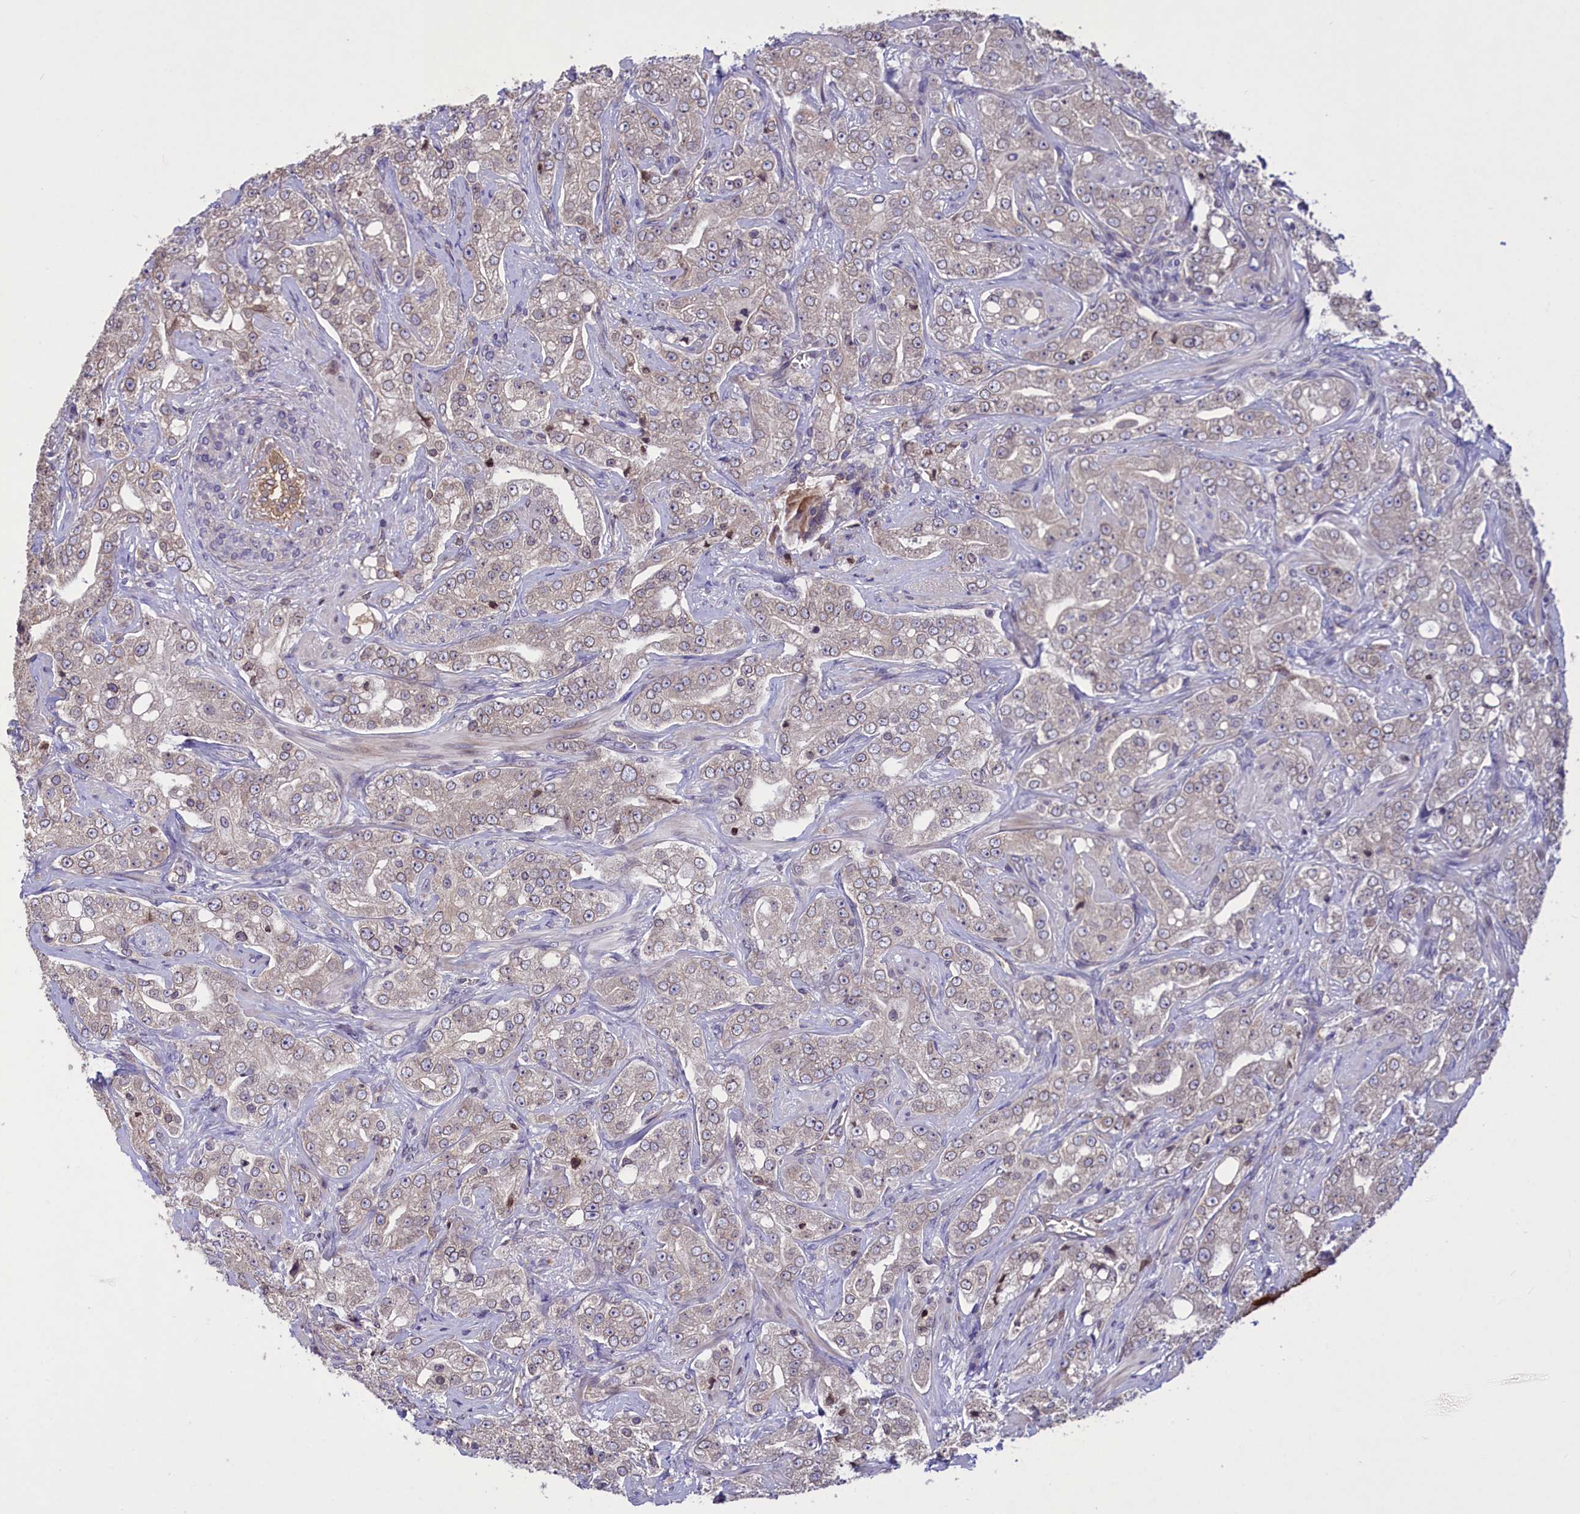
{"staining": {"intensity": "weak", "quantity": "25%-75%", "location": "cytoplasmic/membranous,nuclear"}, "tissue": "prostate cancer", "cell_type": "Tumor cells", "image_type": "cancer", "snomed": [{"axis": "morphology", "description": "Adenocarcinoma, Low grade"}, {"axis": "topography", "description": "Prostate"}], "caption": "An image showing weak cytoplasmic/membranous and nuclear positivity in about 25%-75% of tumor cells in low-grade adenocarcinoma (prostate), as visualized by brown immunohistochemical staining.", "gene": "CCDC125", "patient": {"sex": "male", "age": 67}}